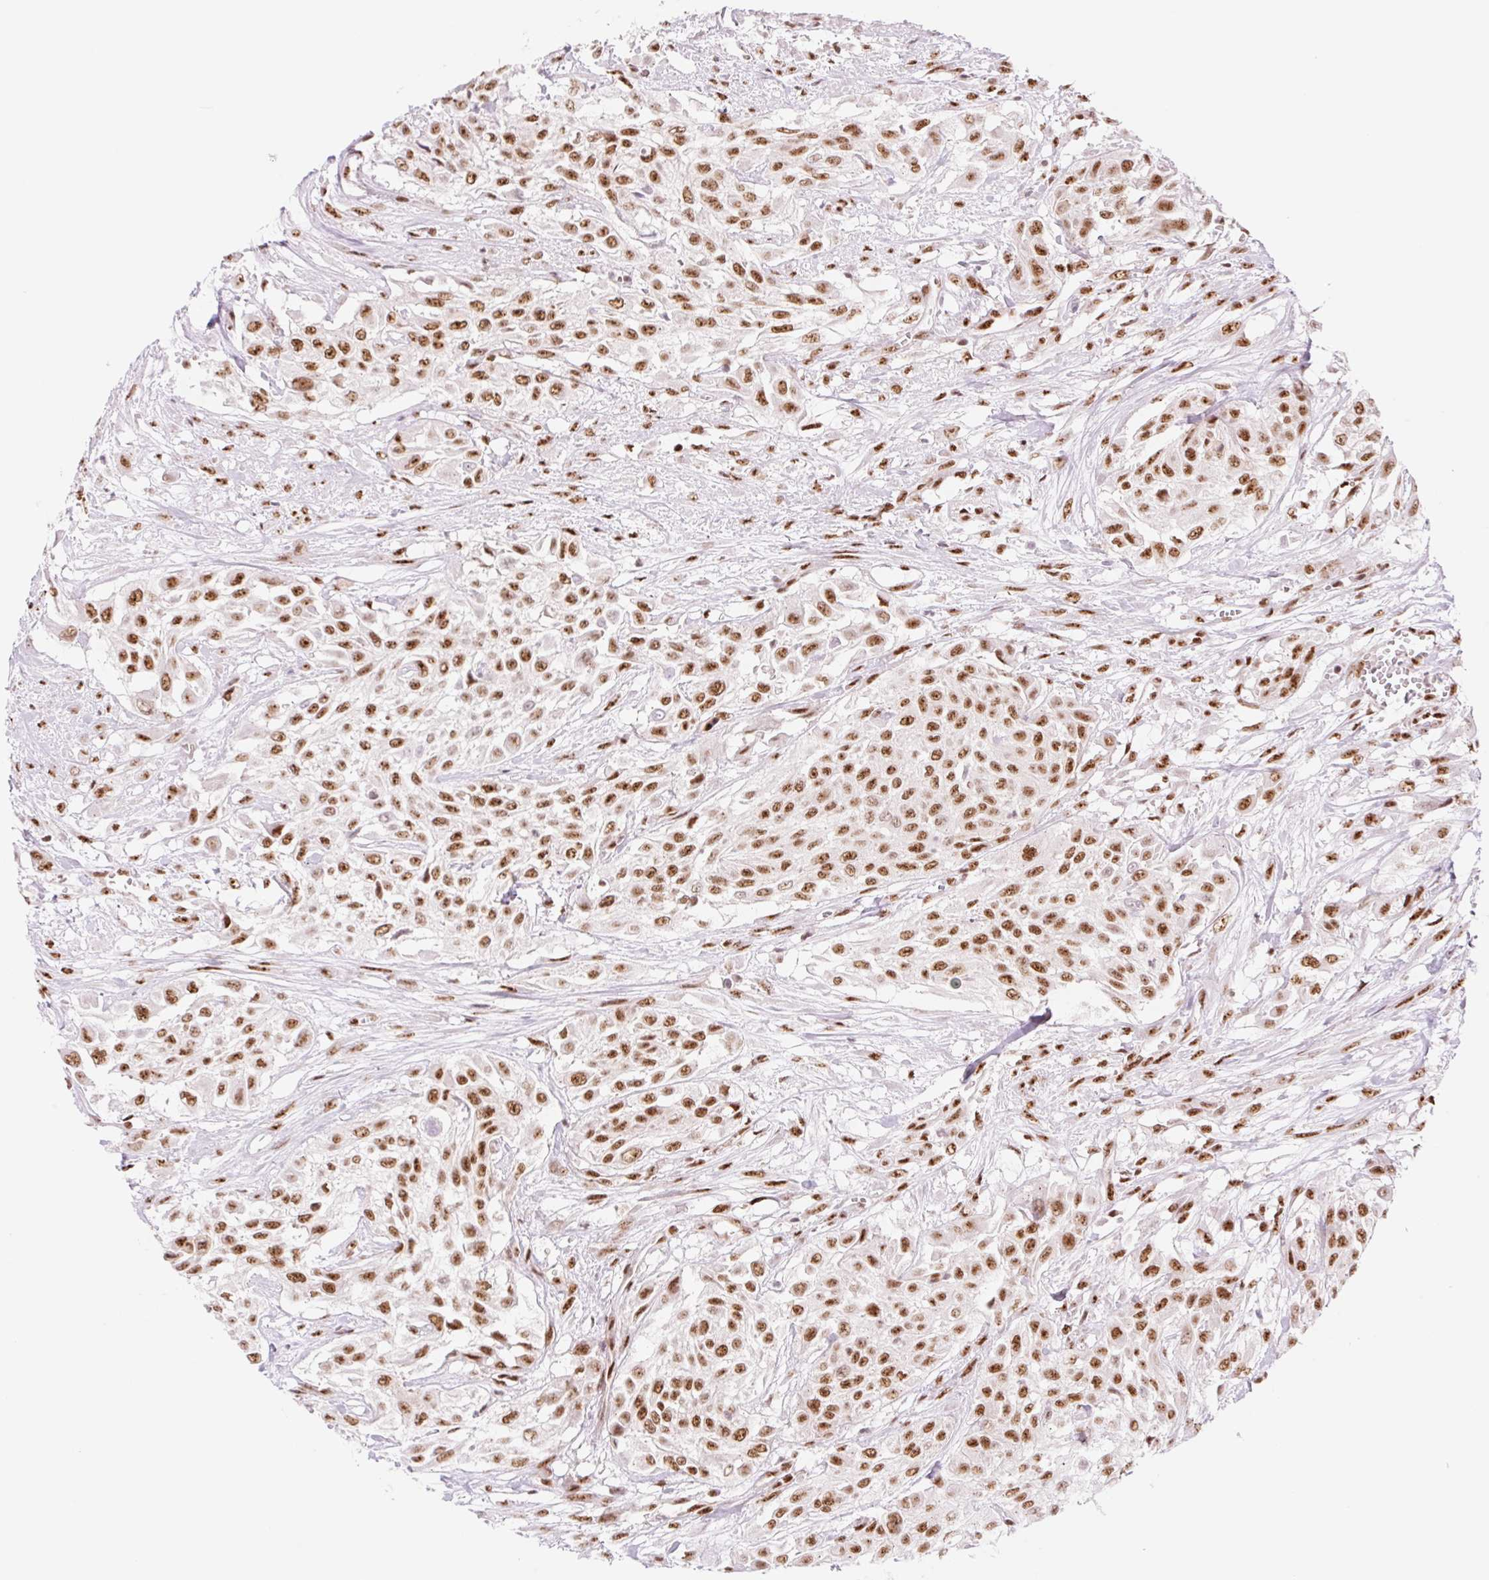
{"staining": {"intensity": "strong", "quantity": ">75%", "location": "nuclear"}, "tissue": "urothelial cancer", "cell_type": "Tumor cells", "image_type": "cancer", "snomed": [{"axis": "morphology", "description": "Urothelial carcinoma, High grade"}, {"axis": "topography", "description": "Urinary bladder"}], "caption": "Tumor cells demonstrate high levels of strong nuclear expression in approximately >75% of cells in human urothelial carcinoma (high-grade).", "gene": "PRDM11", "patient": {"sex": "male", "age": 57}}